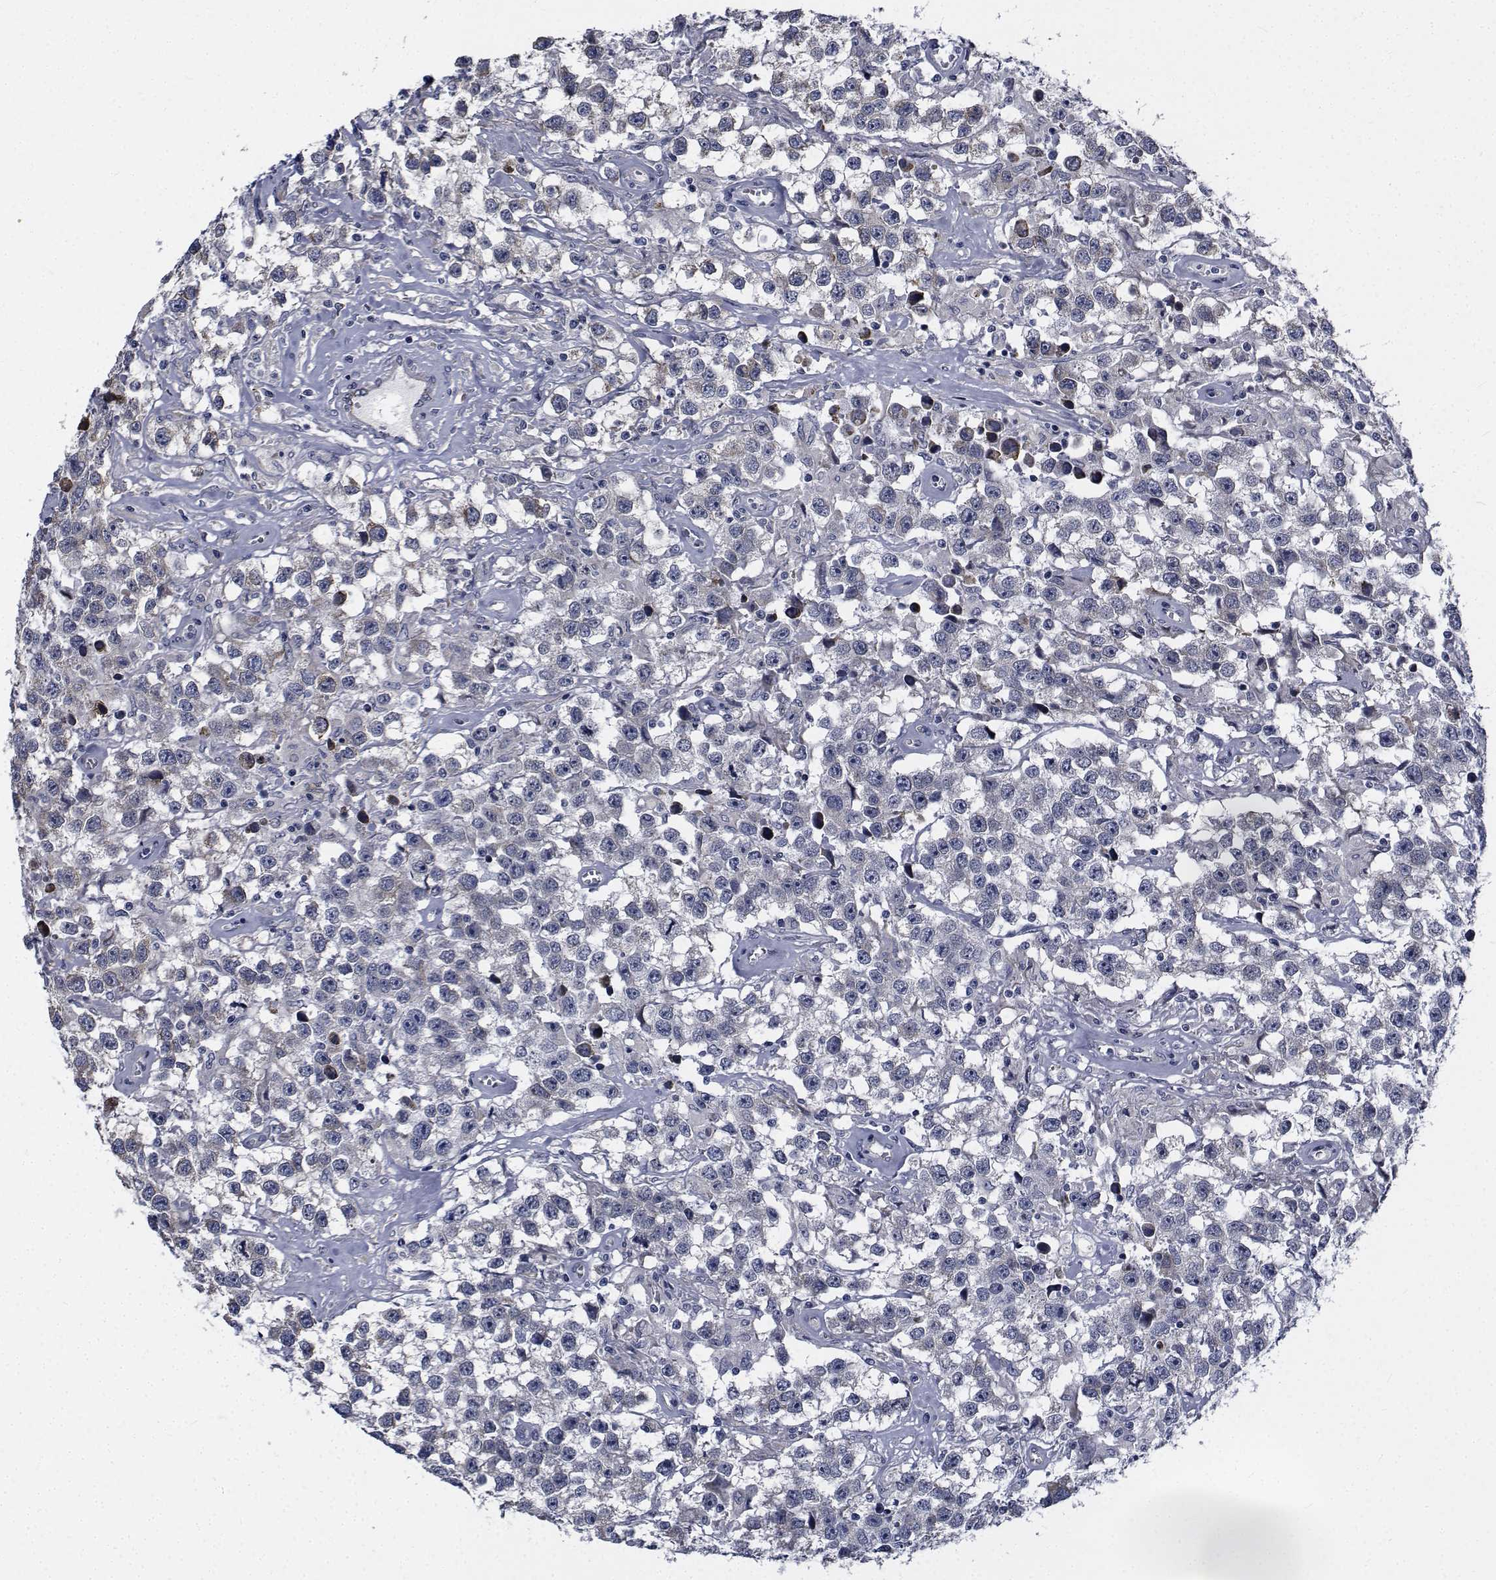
{"staining": {"intensity": "negative", "quantity": "none", "location": "none"}, "tissue": "testis cancer", "cell_type": "Tumor cells", "image_type": "cancer", "snomed": [{"axis": "morphology", "description": "Seminoma, NOS"}, {"axis": "topography", "description": "Testis"}], "caption": "High magnification brightfield microscopy of seminoma (testis) stained with DAB (brown) and counterstained with hematoxylin (blue): tumor cells show no significant expression. (DAB (3,3'-diaminobenzidine) immunohistochemistry (IHC) visualized using brightfield microscopy, high magnification).", "gene": "TTBK1", "patient": {"sex": "male", "age": 43}}